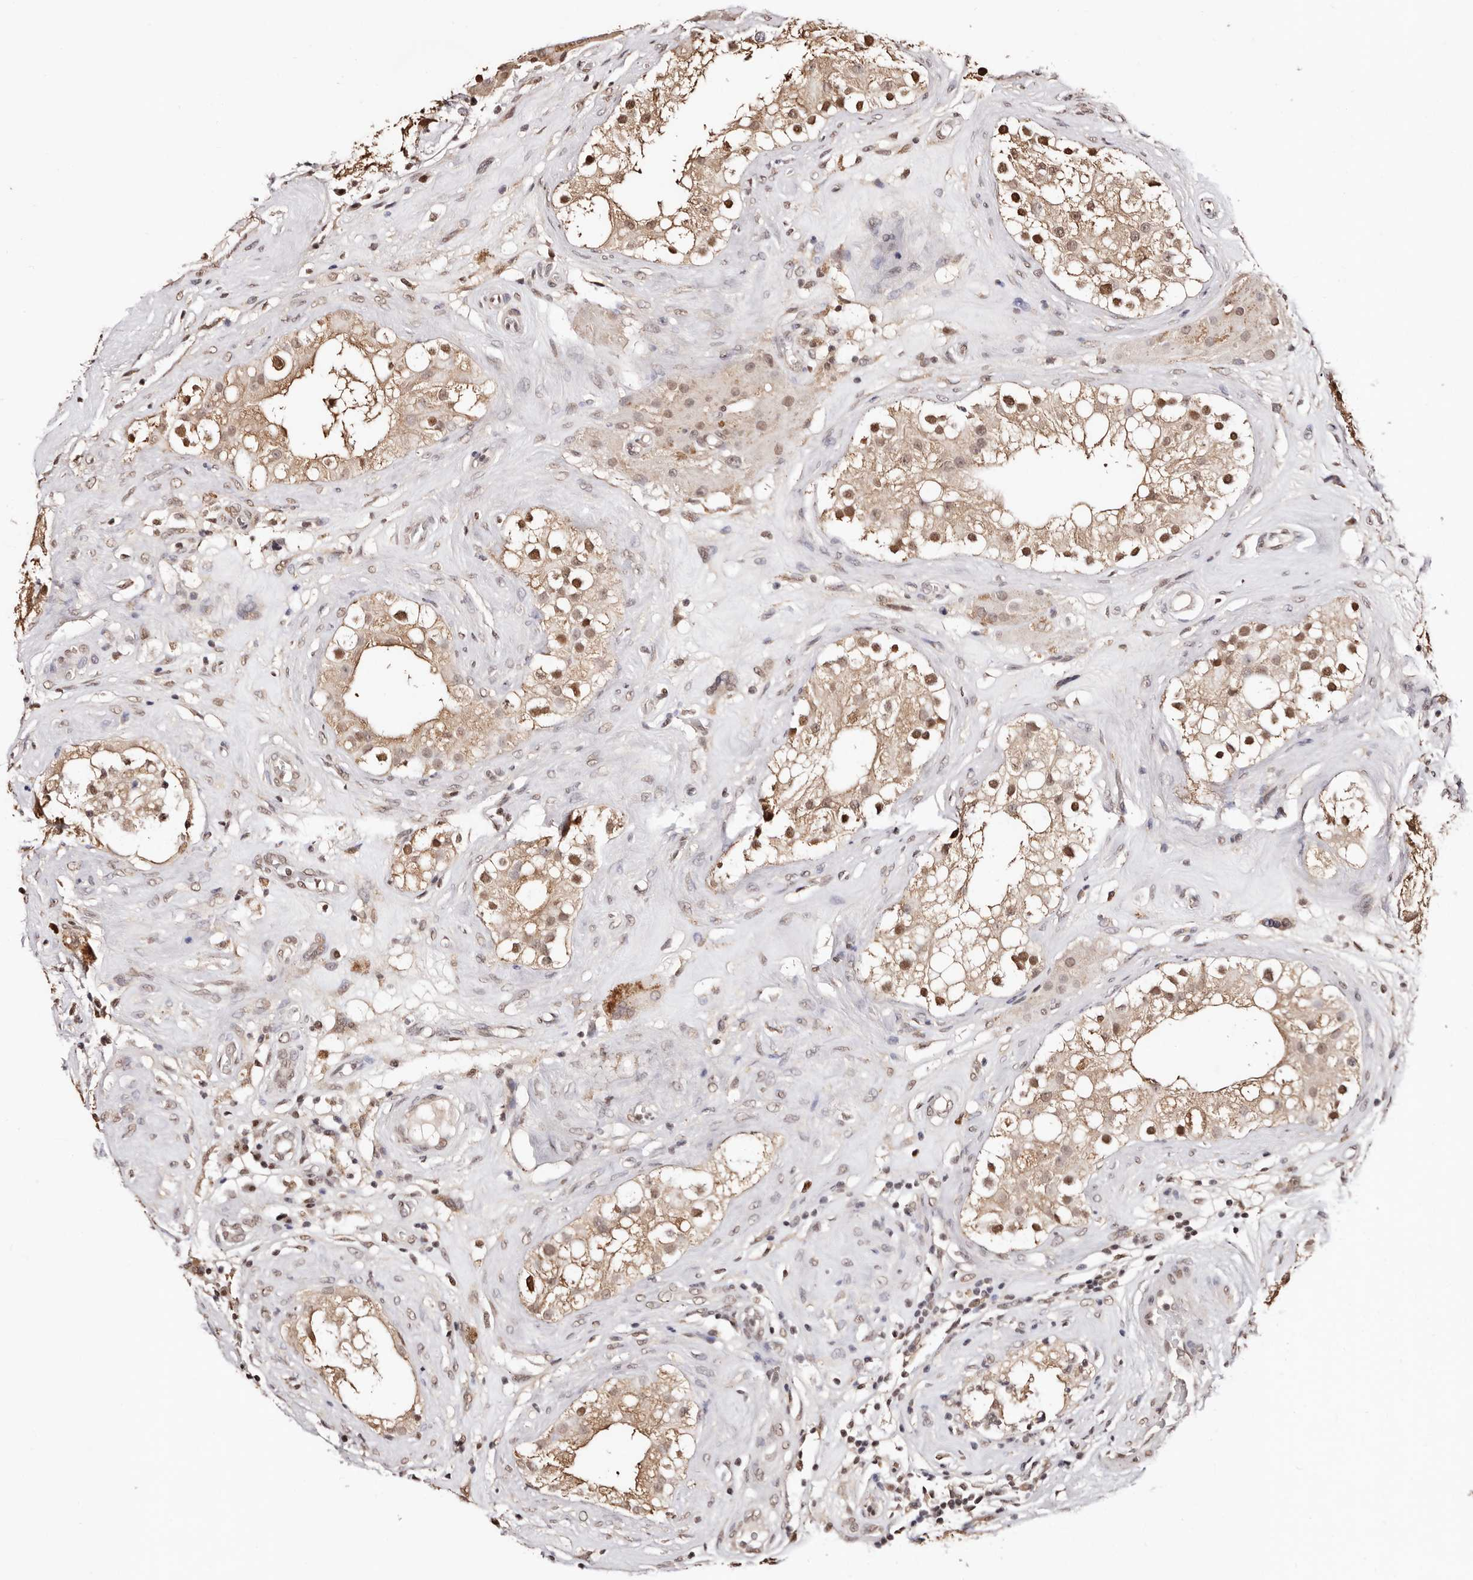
{"staining": {"intensity": "moderate", "quantity": ">75%", "location": "nuclear"}, "tissue": "testis", "cell_type": "Cells in seminiferous ducts", "image_type": "normal", "snomed": [{"axis": "morphology", "description": "Normal tissue, NOS"}, {"axis": "topography", "description": "Testis"}], "caption": "Protein expression analysis of benign human testis reveals moderate nuclear expression in approximately >75% of cells in seminiferous ducts. The staining was performed using DAB to visualize the protein expression in brown, while the nuclei were stained in blue with hematoxylin (Magnification: 20x).", "gene": "BICRAL", "patient": {"sex": "male", "age": 84}}